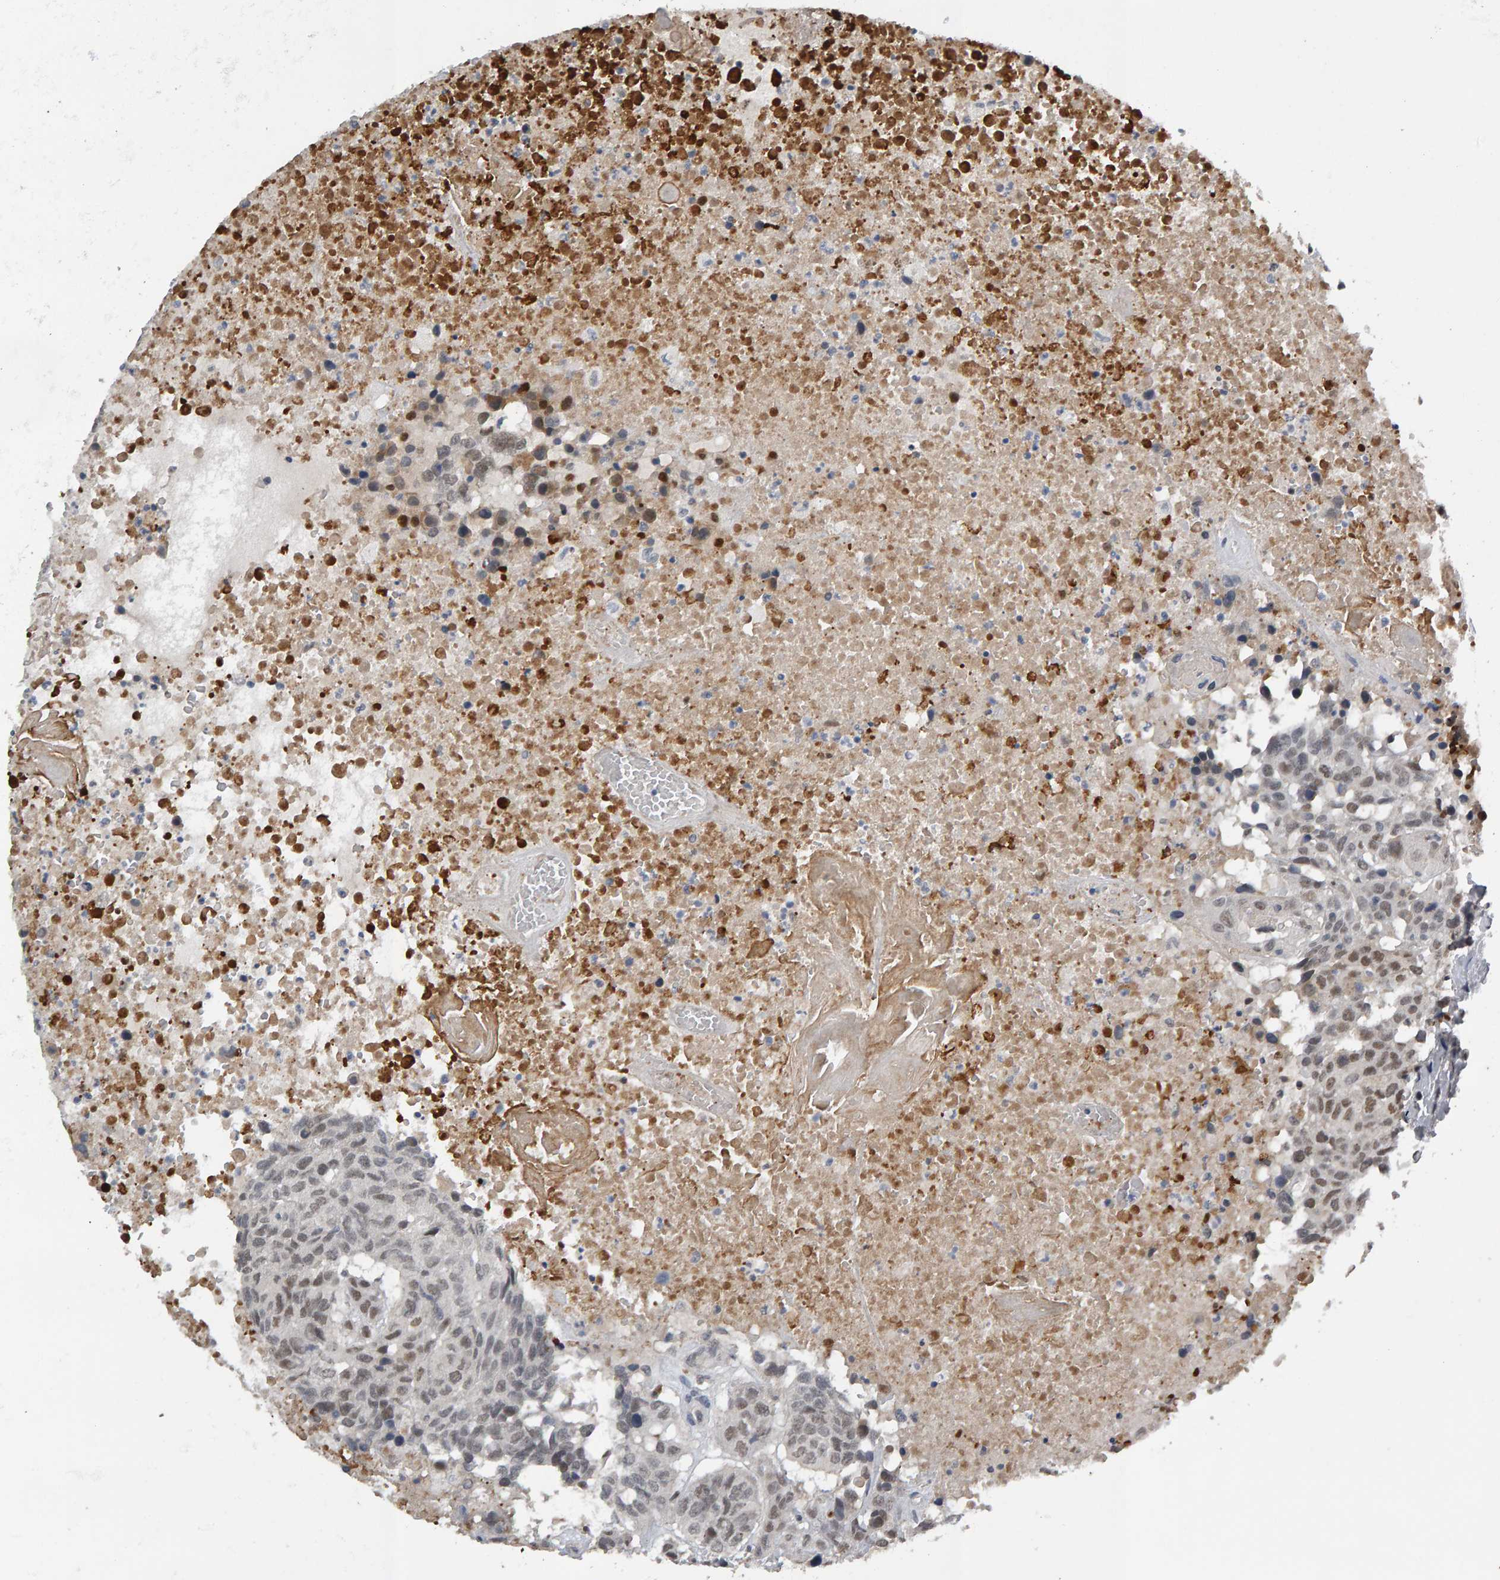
{"staining": {"intensity": "weak", "quantity": ">75%", "location": "nuclear"}, "tissue": "head and neck cancer", "cell_type": "Tumor cells", "image_type": "cancer", "snomed": [{"axis": "morphology", "description": "Squamous cell carcinoma, NOS"}, {"axis": "topography", "description": "Head-Neck"}], "caption": "Brown immunohistochemical staining in human head and neck squamous cell carcinoma exhibits weak nuclear expression in approximately >75% of tumor cells. The protein is shown in brown color, while the nuclei are stained blue.", "gene": "IPO8", "patient": {"sex": "male", "age": 66}}